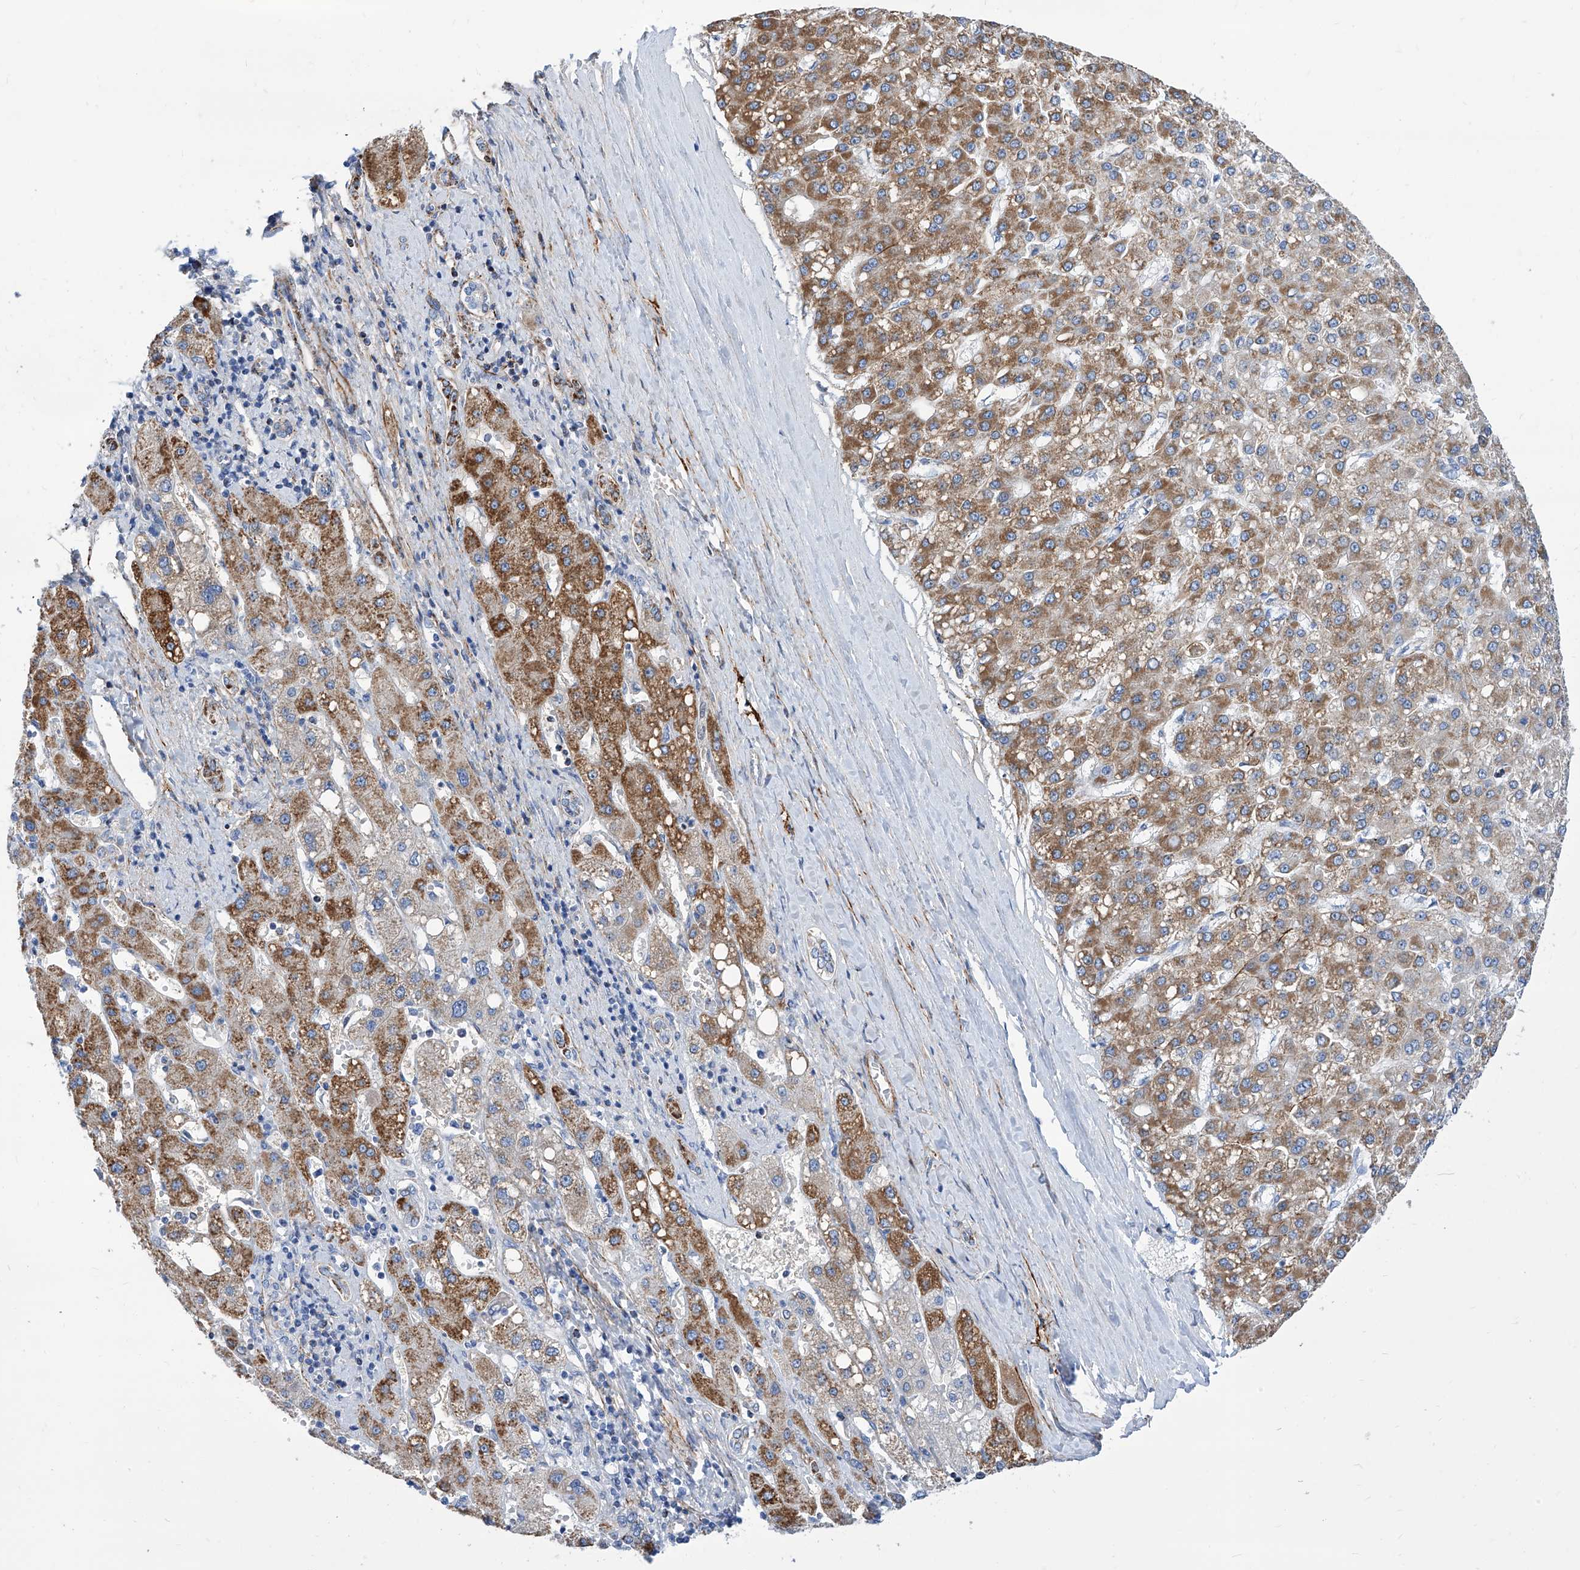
{"staining": {"intensity": "moderate", "quantity": "25%-75%", "location": "cytoplasmic/membranous"}, "tissue": "liver cancer", "cell_type": "Tumor cells", "image_type": "cancer", "snomed": [{"axis": "morphology", "description": "Carcinoma, Hepatocellular, NOS"}, {"axis": "topography", "description": "Liver"}], "caption": "Brown immunohistochemical staining in liver cancer demonstrates moderate cytoplasmic/membranous expression in approximately 25%-75% of tumor cells.", "gene": "SRBD1", "patient": {"sex": "male", "age": 67}}